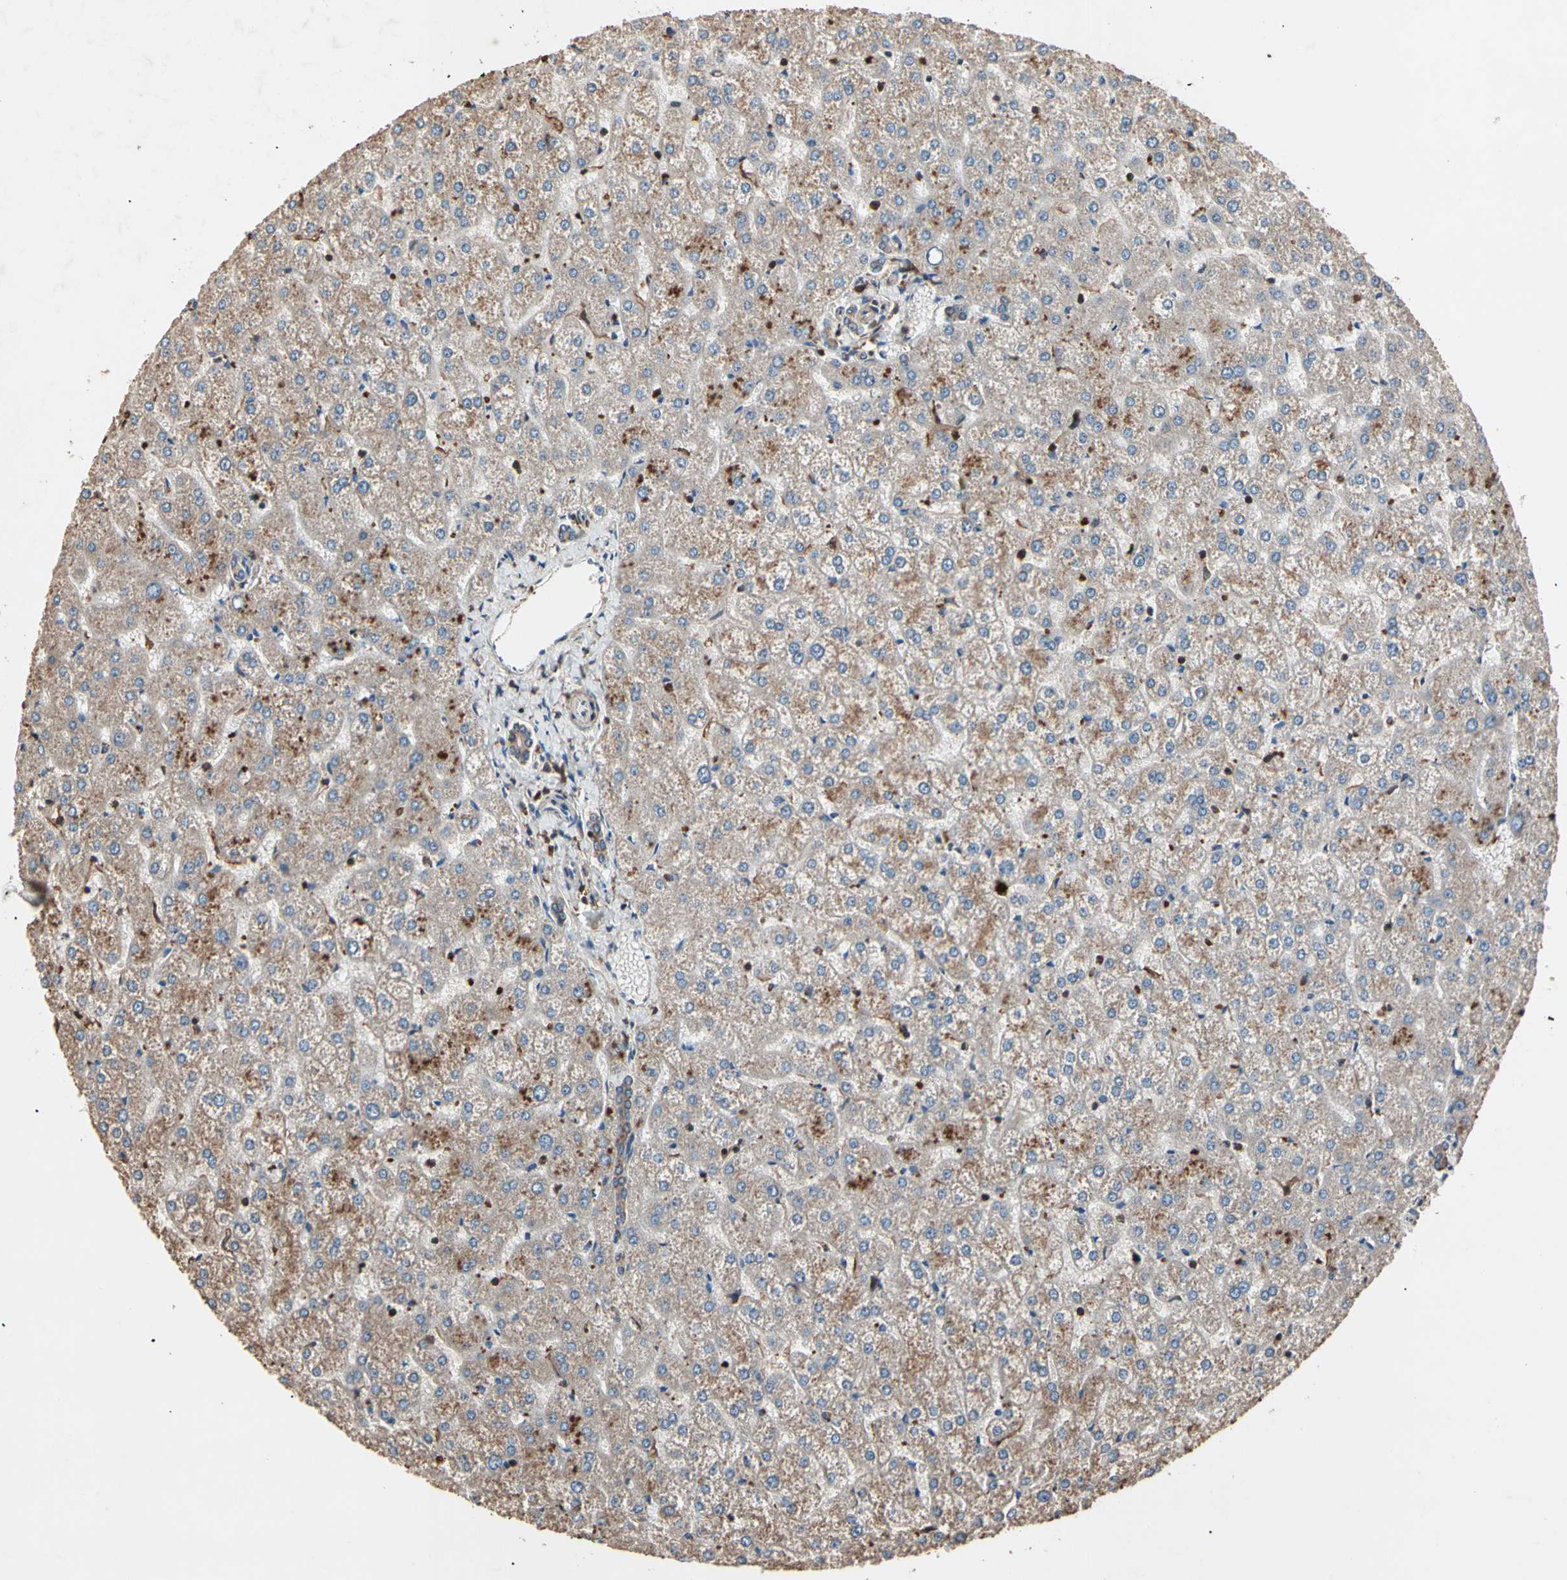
{"staining": {"intensity": "moderate", "quantity": ">75%", "location": "cytoplasmic/membranous"}, "tissue": "liver", "cell_type": "Cholangiocytes", "image_type": "normal", "snomed": [{"axis": "morphology", "description": "Normal tissue, NOS"}, {"axis": "topography", "description": "Liver"}], "caption": "Immunohistochemistry micrograph of benign liver: human liver stained using immunohistochemistry (IHC) shows medium levels of moderate protein expression localized specifically in the cytoplasmic/membranous of cholangiocytes, appearing as a cytoplasmic/membranous brown color.", "gene": "AGBL2", "patient": {"sex": "female", "age": 32}}